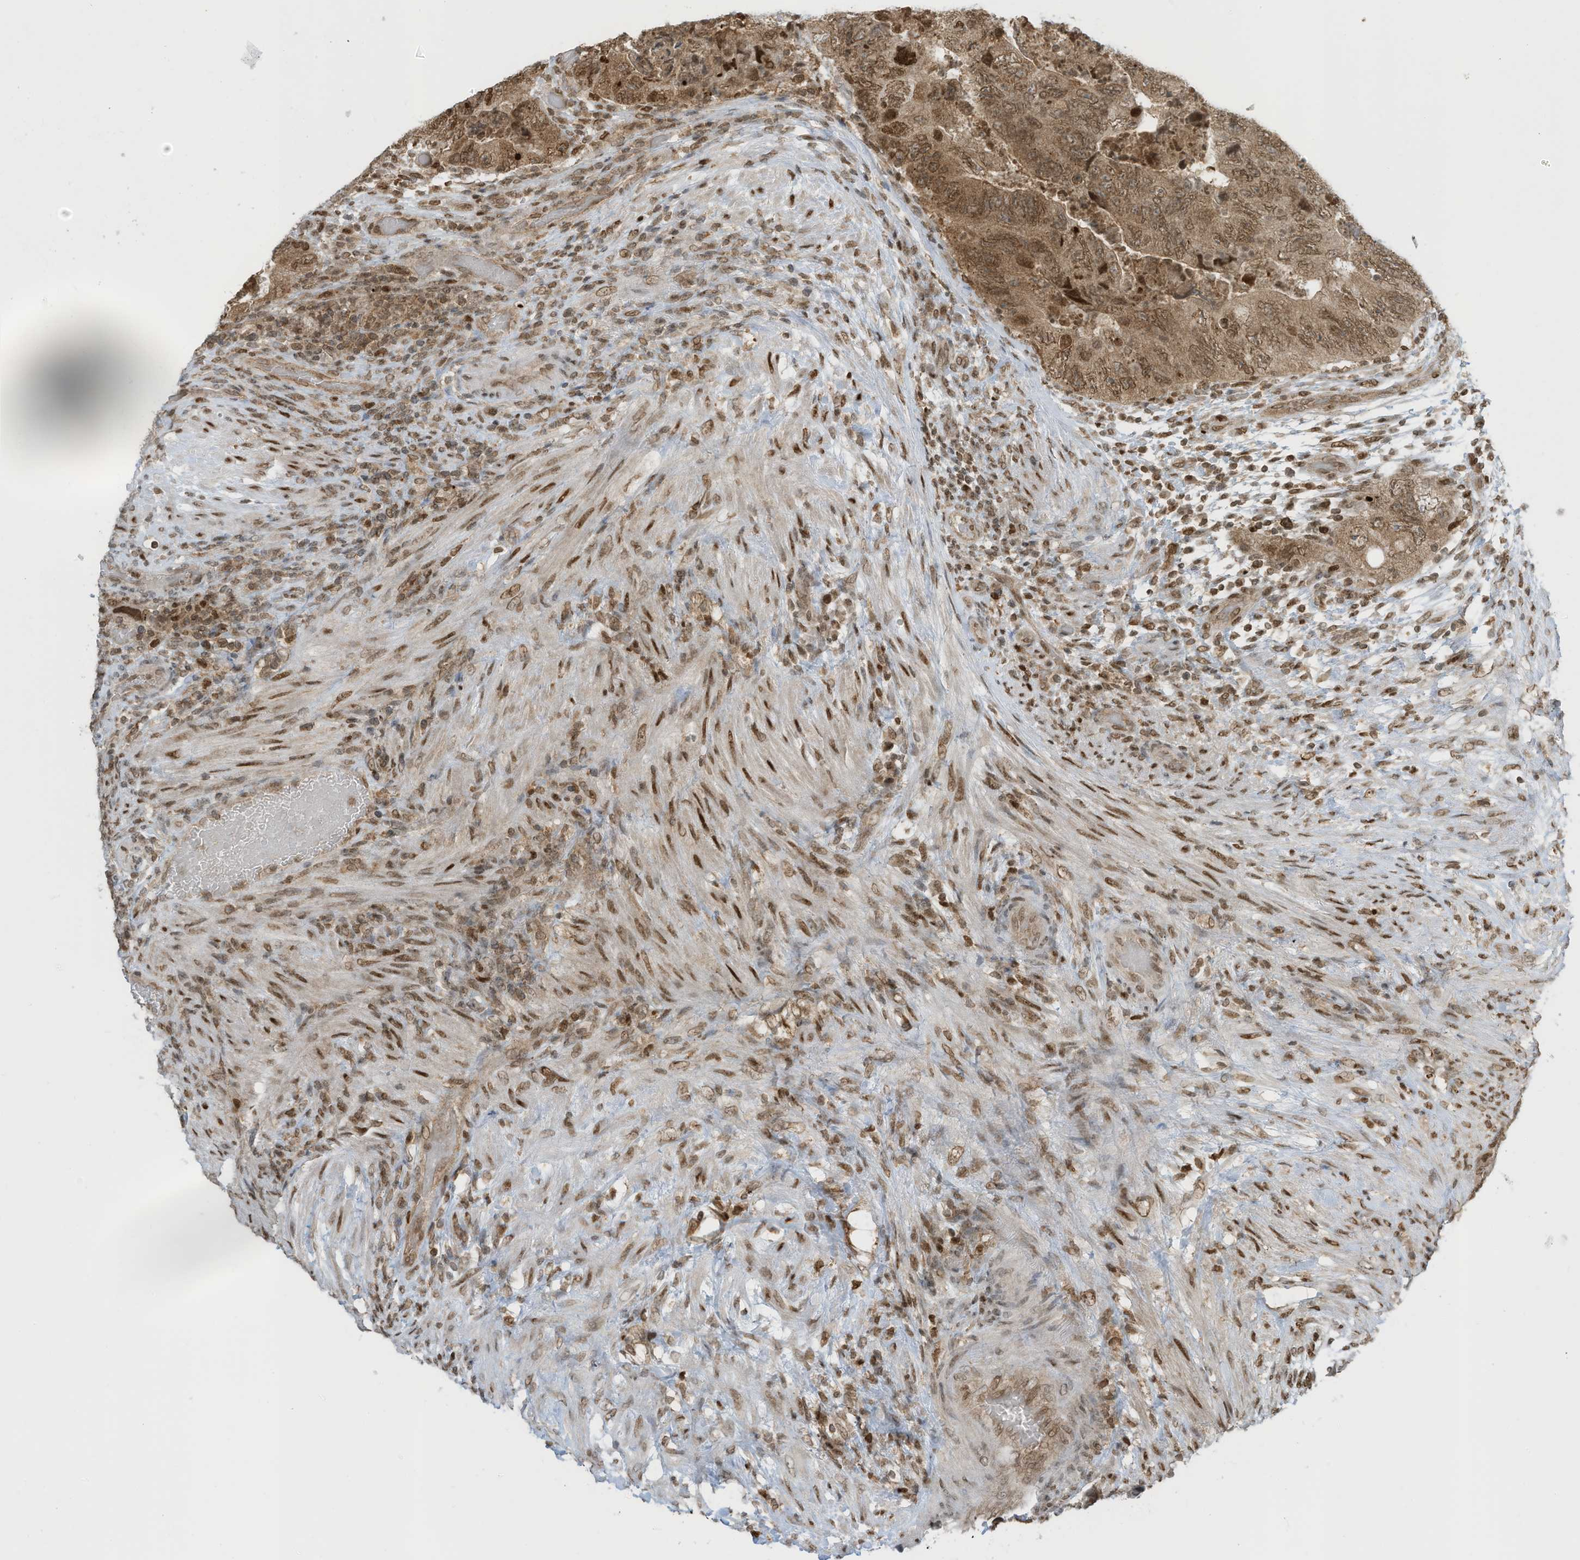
{"staining": {"intensity": "moderate", "quantity": ">75%", "location": "cytoplasmic/membranous,nuclear"}, "tissue": "colorectal cancer", "cell_type": "Tumor cells", "image_type": "cancer", "snomed": [{"axis": "morphology", "description": "Adenocarcinoma, NOS"}, {"axis": "topography", "description": "Rectum"}], "caption": "This photomicrograph shows immunohistochemistry (IHC) staining of human colorectal cancer (adenocarcinoma), with medium moderate cytoplasmic/membranous and nuclear expression in approximately >75% of tumor cells.", "gene": "KPNB1", "patient": {"sex": "male", "age": 63}}